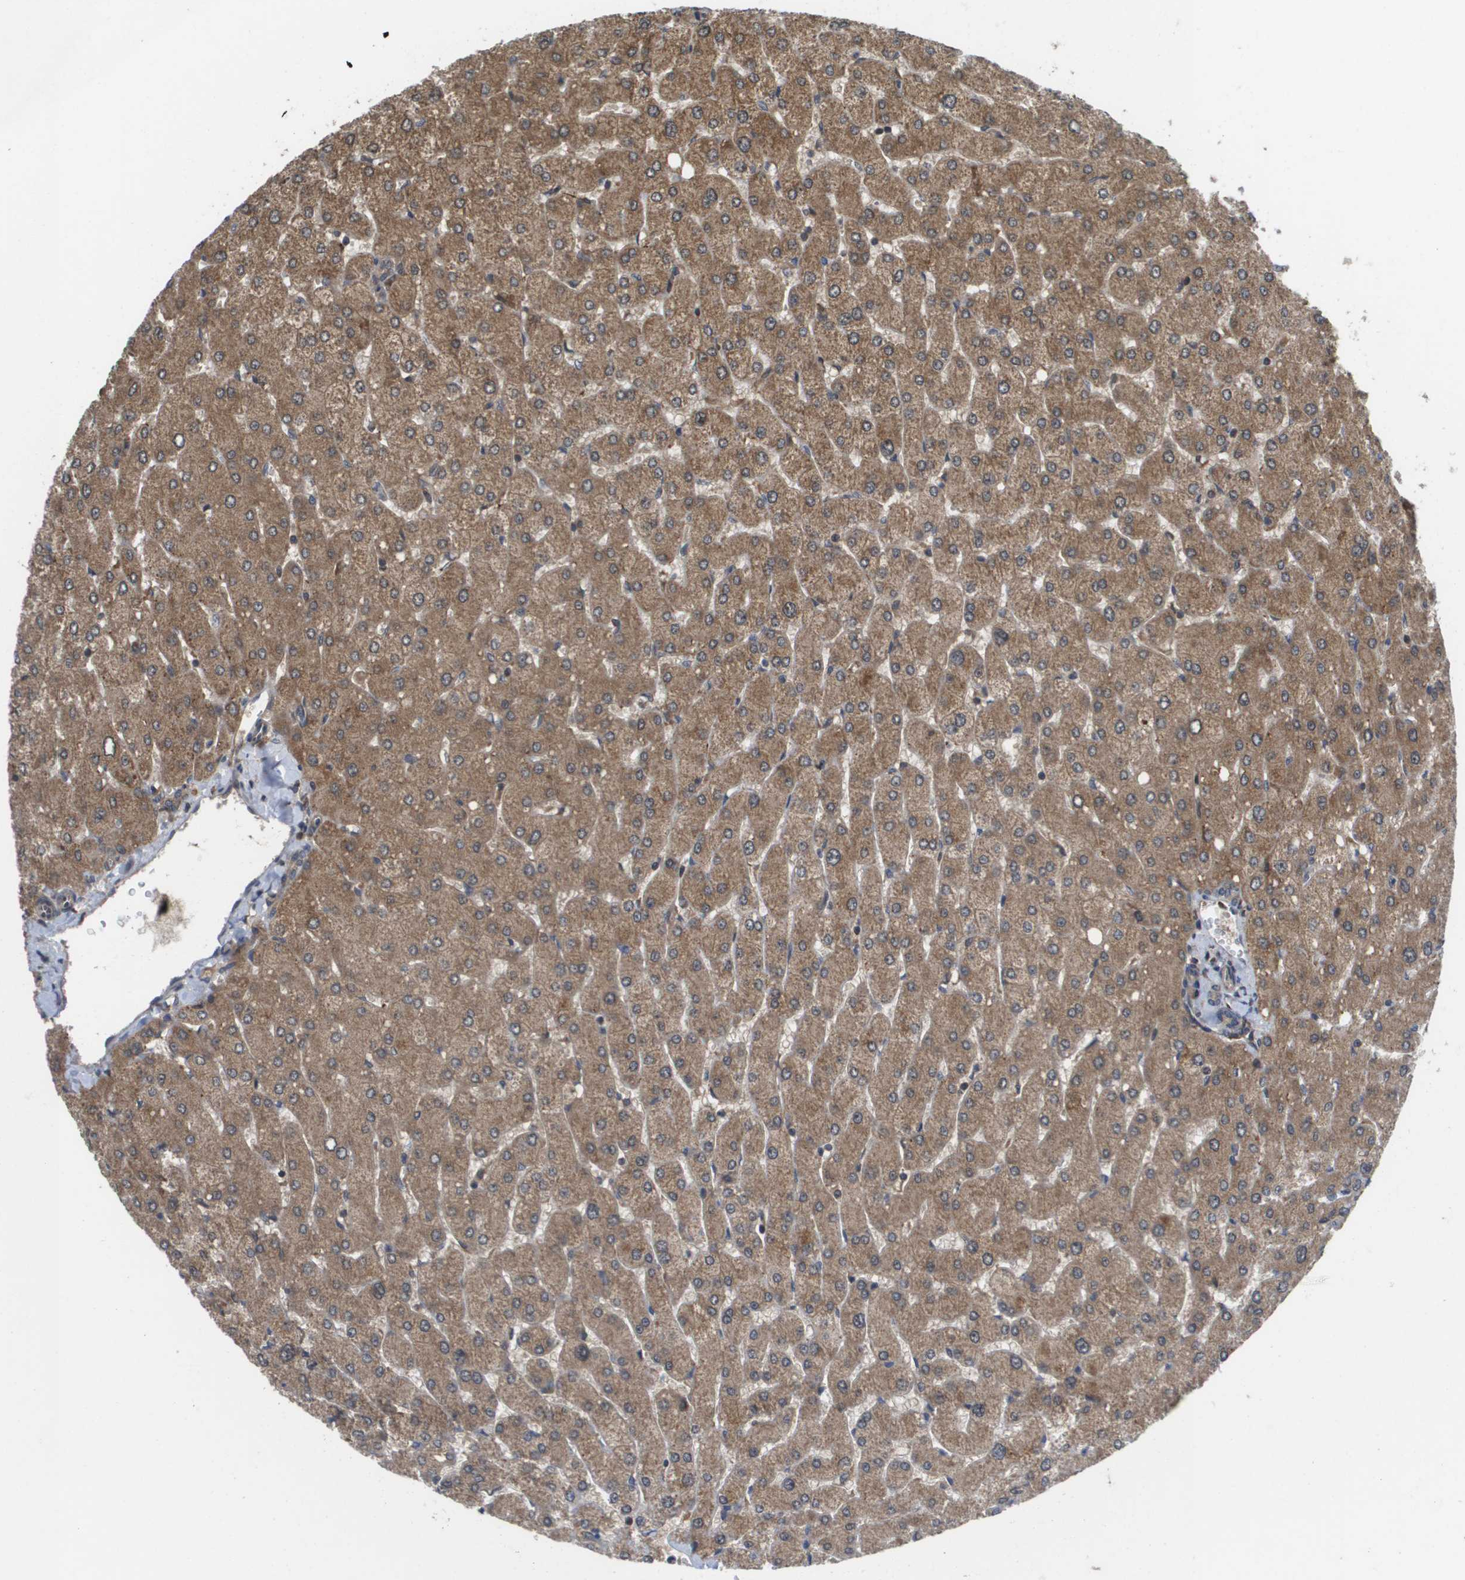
{"staining": {"intensity": "moderate", "quantity": ">75%", "location": "cytoplasmic/membranous"}, "tissue": "liver", "cell_type": "Cholangiocytes", "image_type": "normal", "snomed": [{"axis": "morphology", "description": "Normal tissue, NOS"}, {"axis": "topography", "description": "Liver"}], "caption": "Immunohistochemistry photomicrograph of unremarkable liver: liver stained using IHC reveals medium levels of moderate protein expression localized specifically in the cytoplasmic/membranous of cholangiocytes, appearing as a cytoplasmic/membranous brown color.", "gene": "RBM38", "patient": {"sex": "male", "age": 55}}